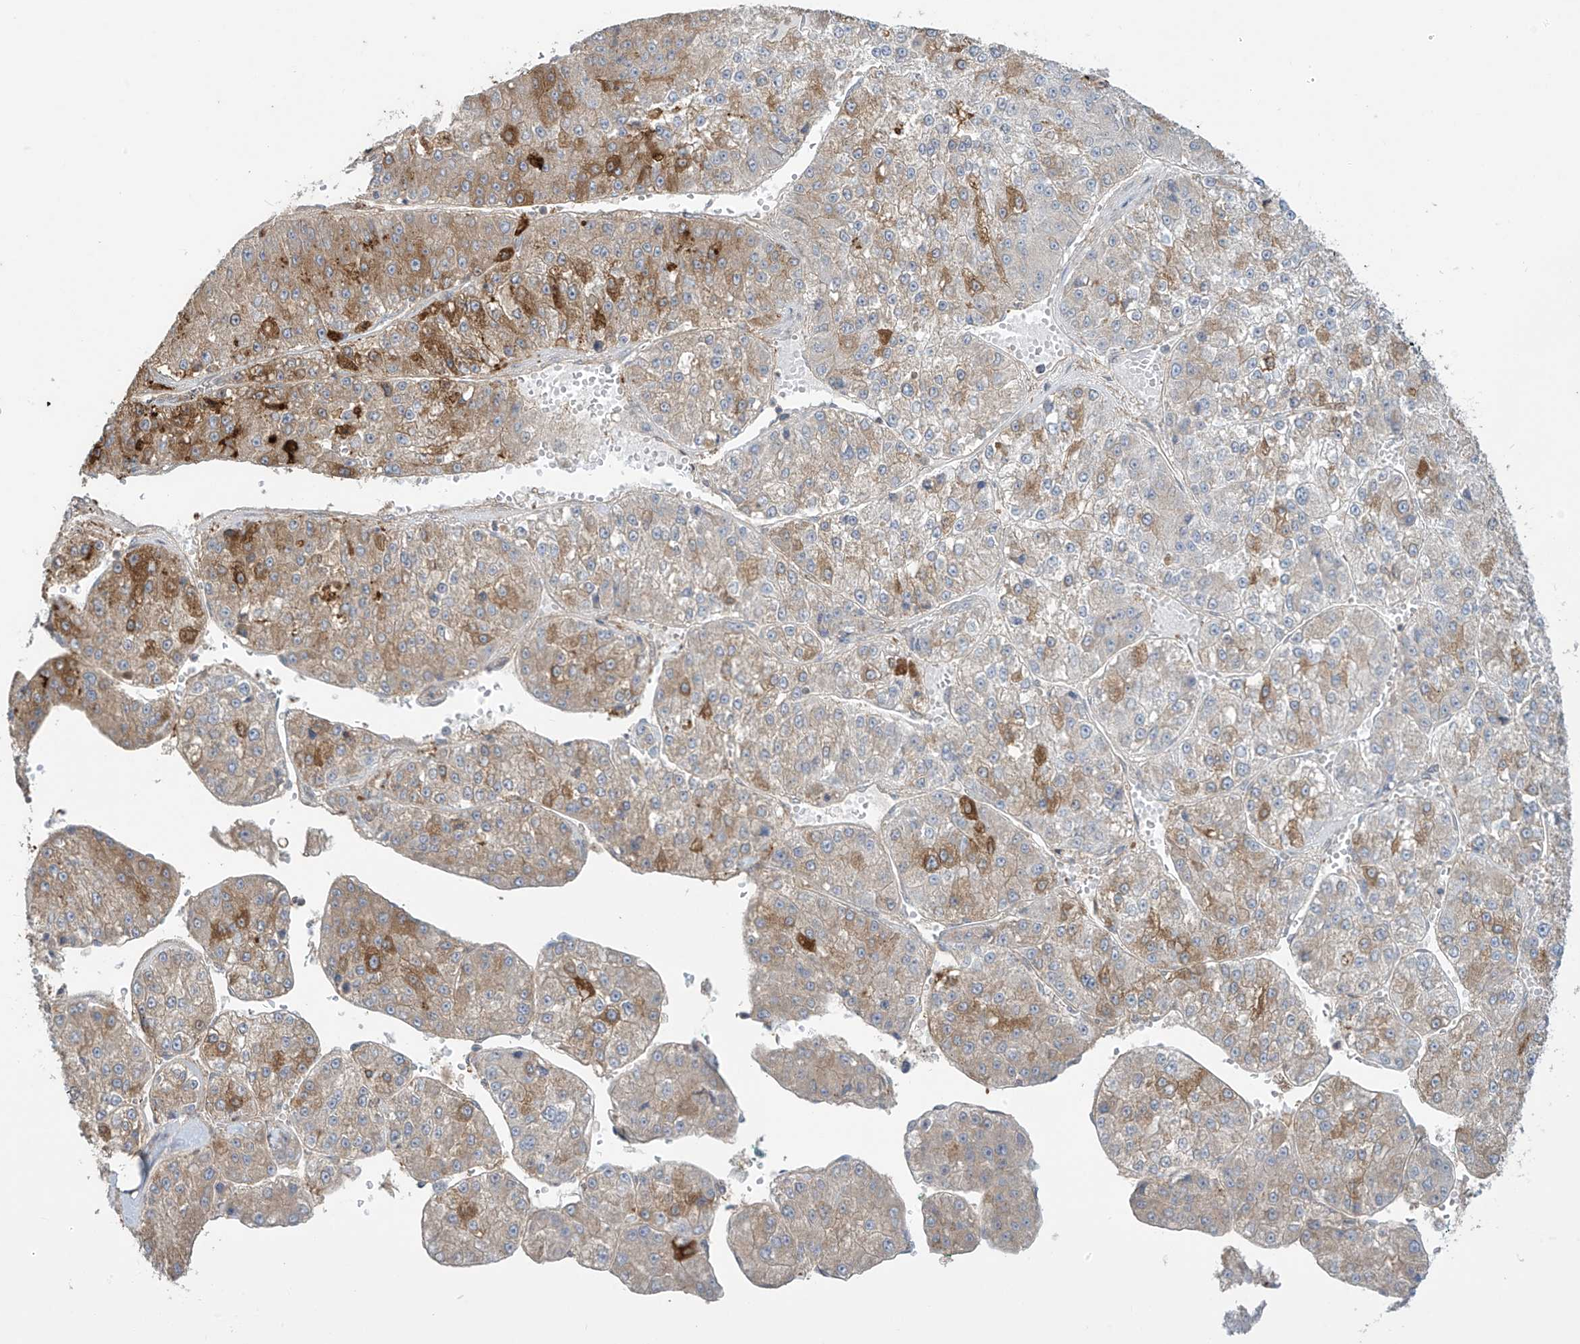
{"staining": {"intensity": "moderate", "quantity": "<25%", "location": "cytoplasmic/membranous"}, "tissue": "liver cancer", "cell_type": "Tumor cells", "image_type": "cancer", "snomed": [{"axis": "morphology", "description": "Carcinoma, Hepatocellular, NOS"}, {"axis": "topography", "description": "Liver"}], "caption": "A brown stain labels moderate cytoplasmic/membranous staining of a protein in human hepatocellular carcinoma (liver) tumor cells.", "gene": "TAGAP", "patient": {"sex": "female", "age": 73}}